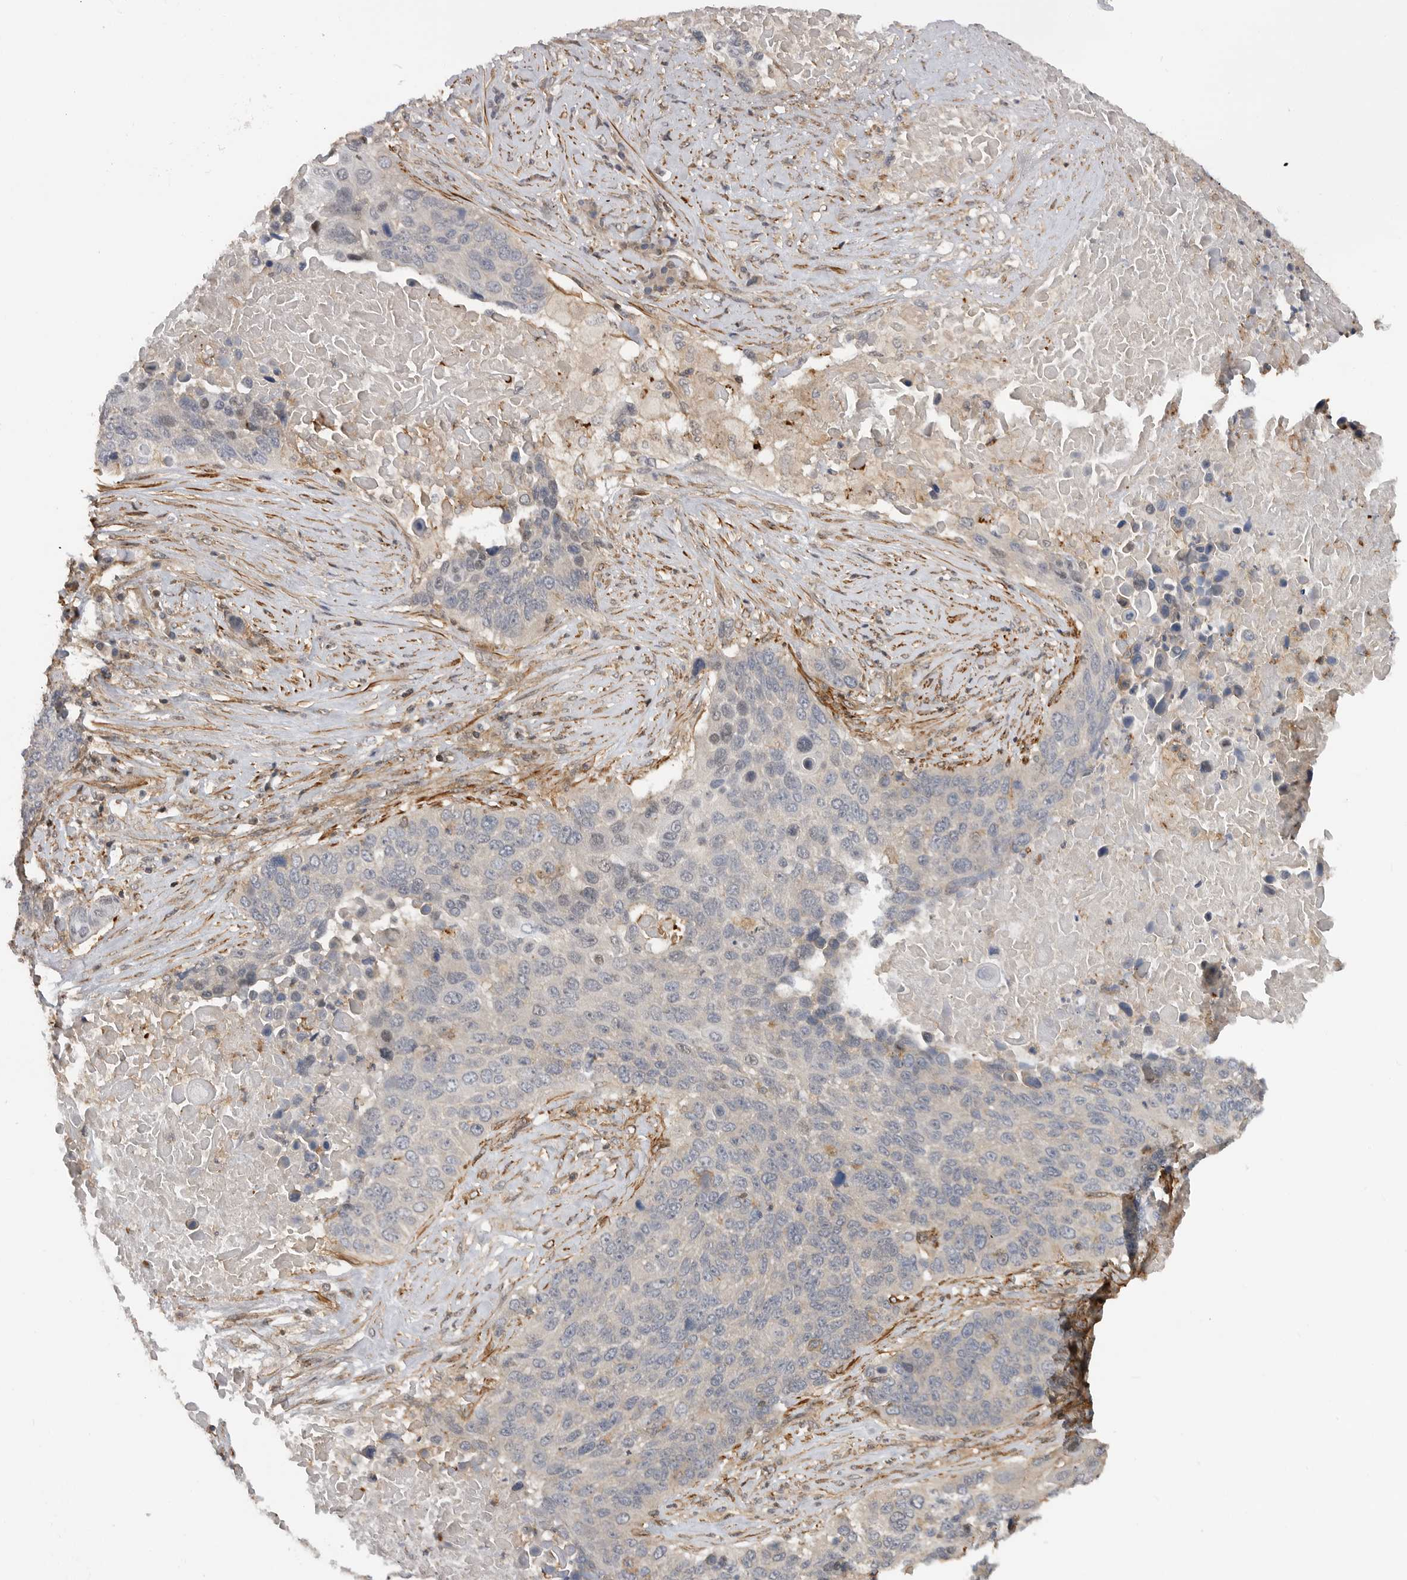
{"staining": {"intensity": "negative", "quantity": "none", "location": "none"}, "tissue": "lung cancer", "cell_type": "Tumor cells", "image_type": "cancer", "snomed": [{"axis": "morphology", "description": "Squamous cell carcinoma, NOS"}, {"axis": "topography", "description": "Lung"}], "caption": "An image of squamous cell carcinoma (lung) stained for a protein displays no brown staining in tumor cells.", "gene": "TRIM56", "patient": {"sex": "male", "age": 66}}